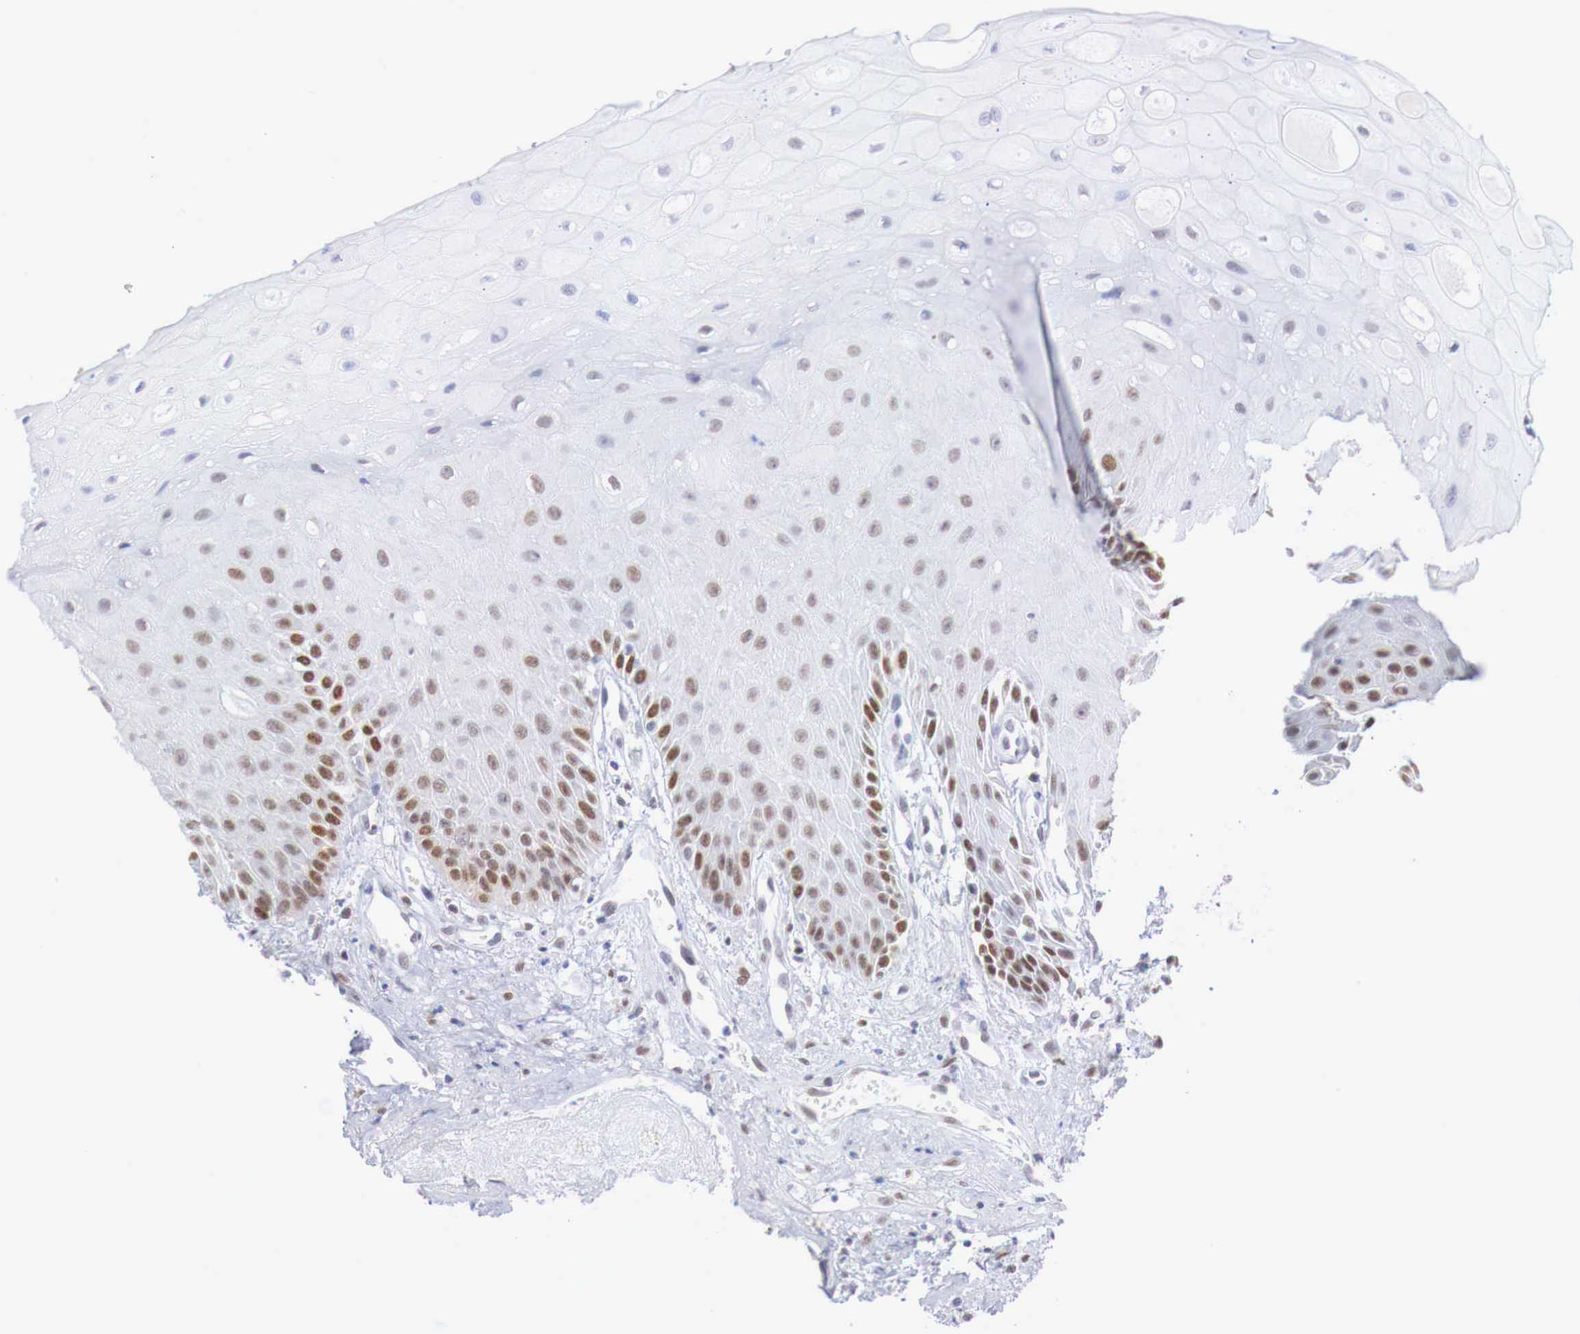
{"staining": {"intensity": "moderate", "quantity": "25%-75%", "location": "nuclear"}, "tissue": "oral mucosa", "cell_type": "Squamous epithelial cells", "image_type": "normal", "snomed": [{"axis": "morphology", "description": "Normal tissue, NOS"}, {"axis": "topography", "description": "Oral tissue"}], "caption": "High-power microscopy captured an immunohistochemistry (IHC) image of unremarkable oral mucosa, revealing moderate nuclear staining in approximately 25%-75% of squamous epithelial cells. (brown staining indicates protein expression, while blue staining denotes nuclei).", "gene": "FOXP2", "patient": {"sex": "male", "age": 54}}